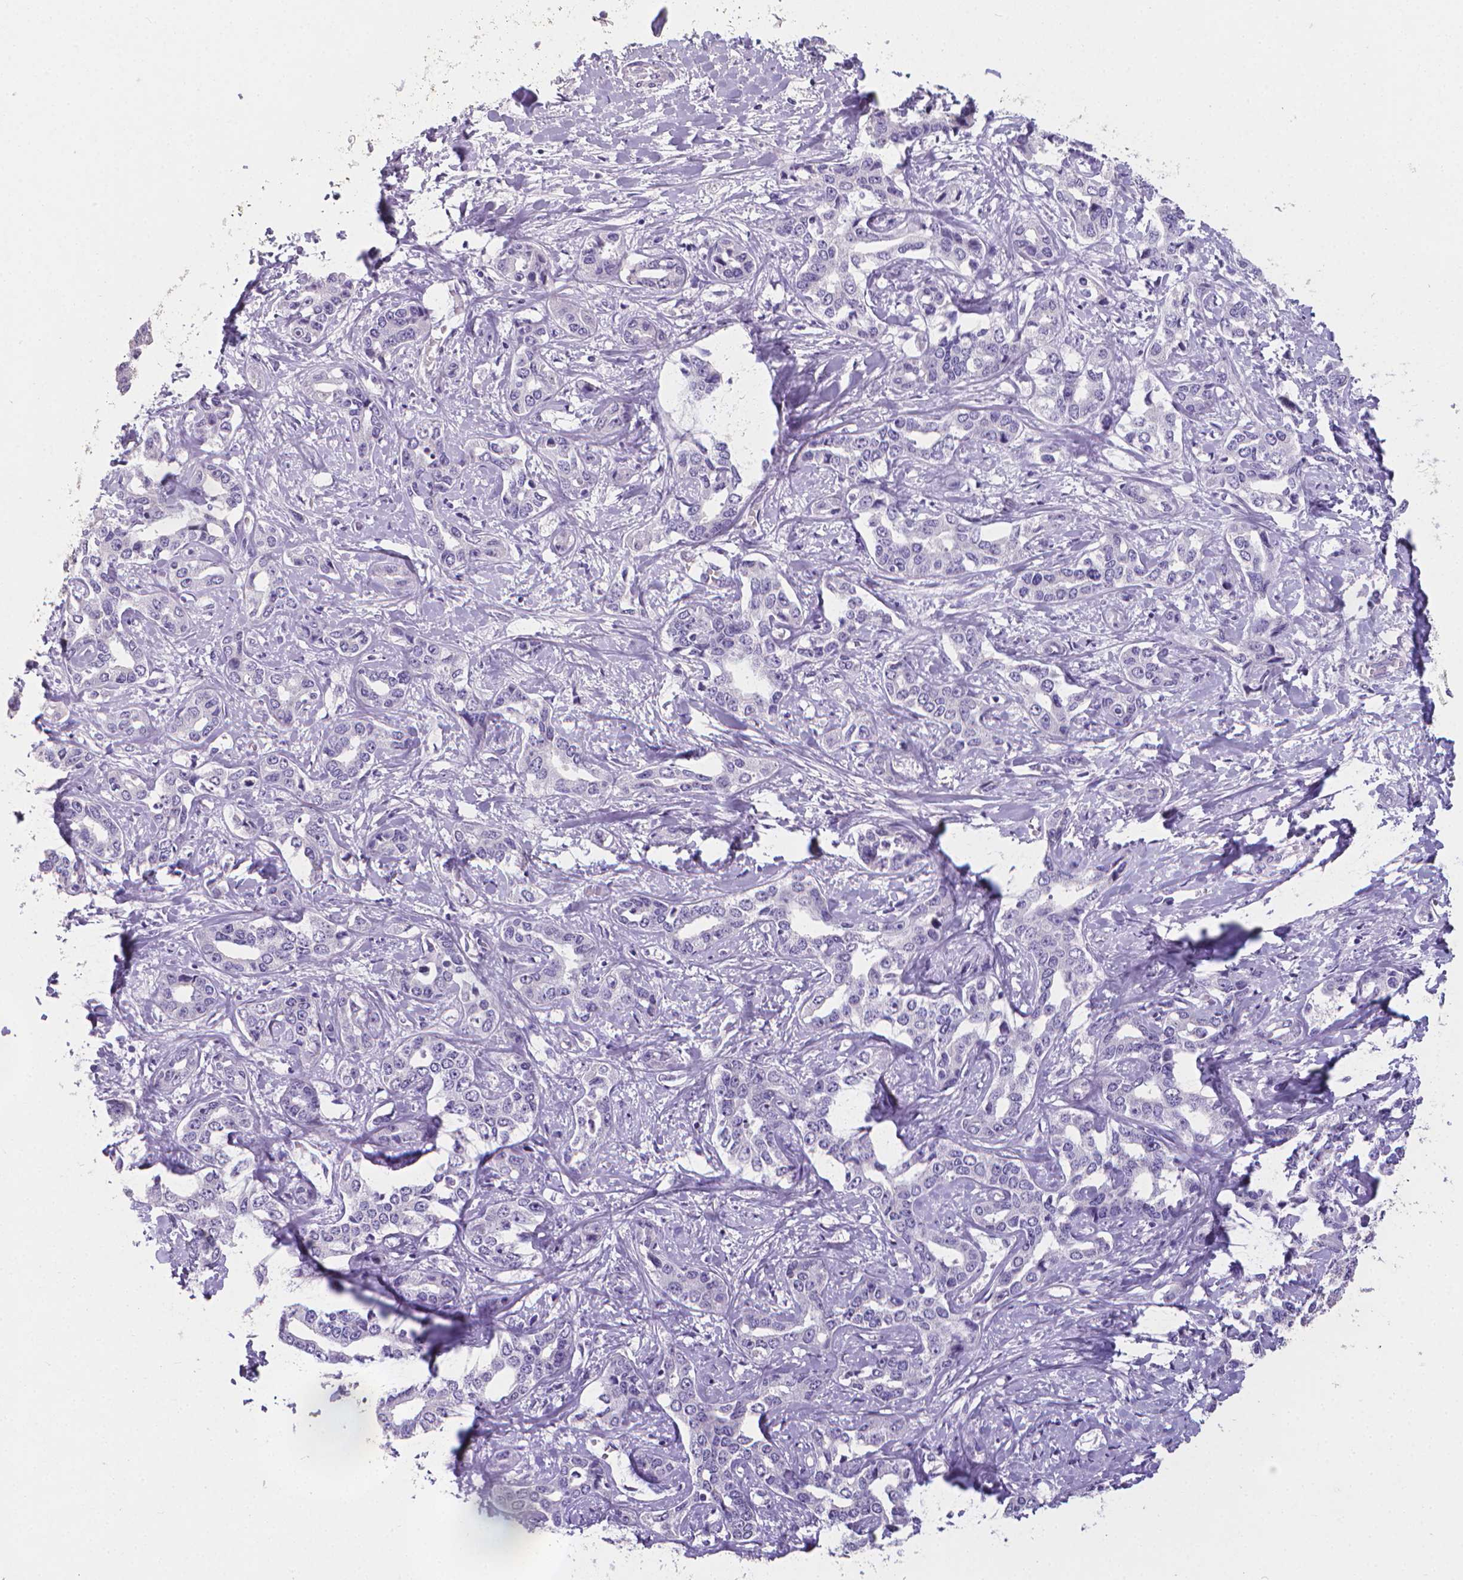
{"staining": {"intensity": "negative", "quantity": "none", "location": "none"}, "tissue": "liver cancer", "cell_type": "Tumor cells", "image_type": "cancer", "snomed": [{"axis": "morphology", "description": "Cholangiocarcinoma"}, {"axis": "topography", "description": "Liver"}], "caption": "DAB (3,3'-diaminobenzidine) immunohistochemical staining of human liver cholangiocarcinoma displays no significant positivity in tumor cells.", "gene": "XPNPEP2", "patient": {"sex": "male", "age": 59}}